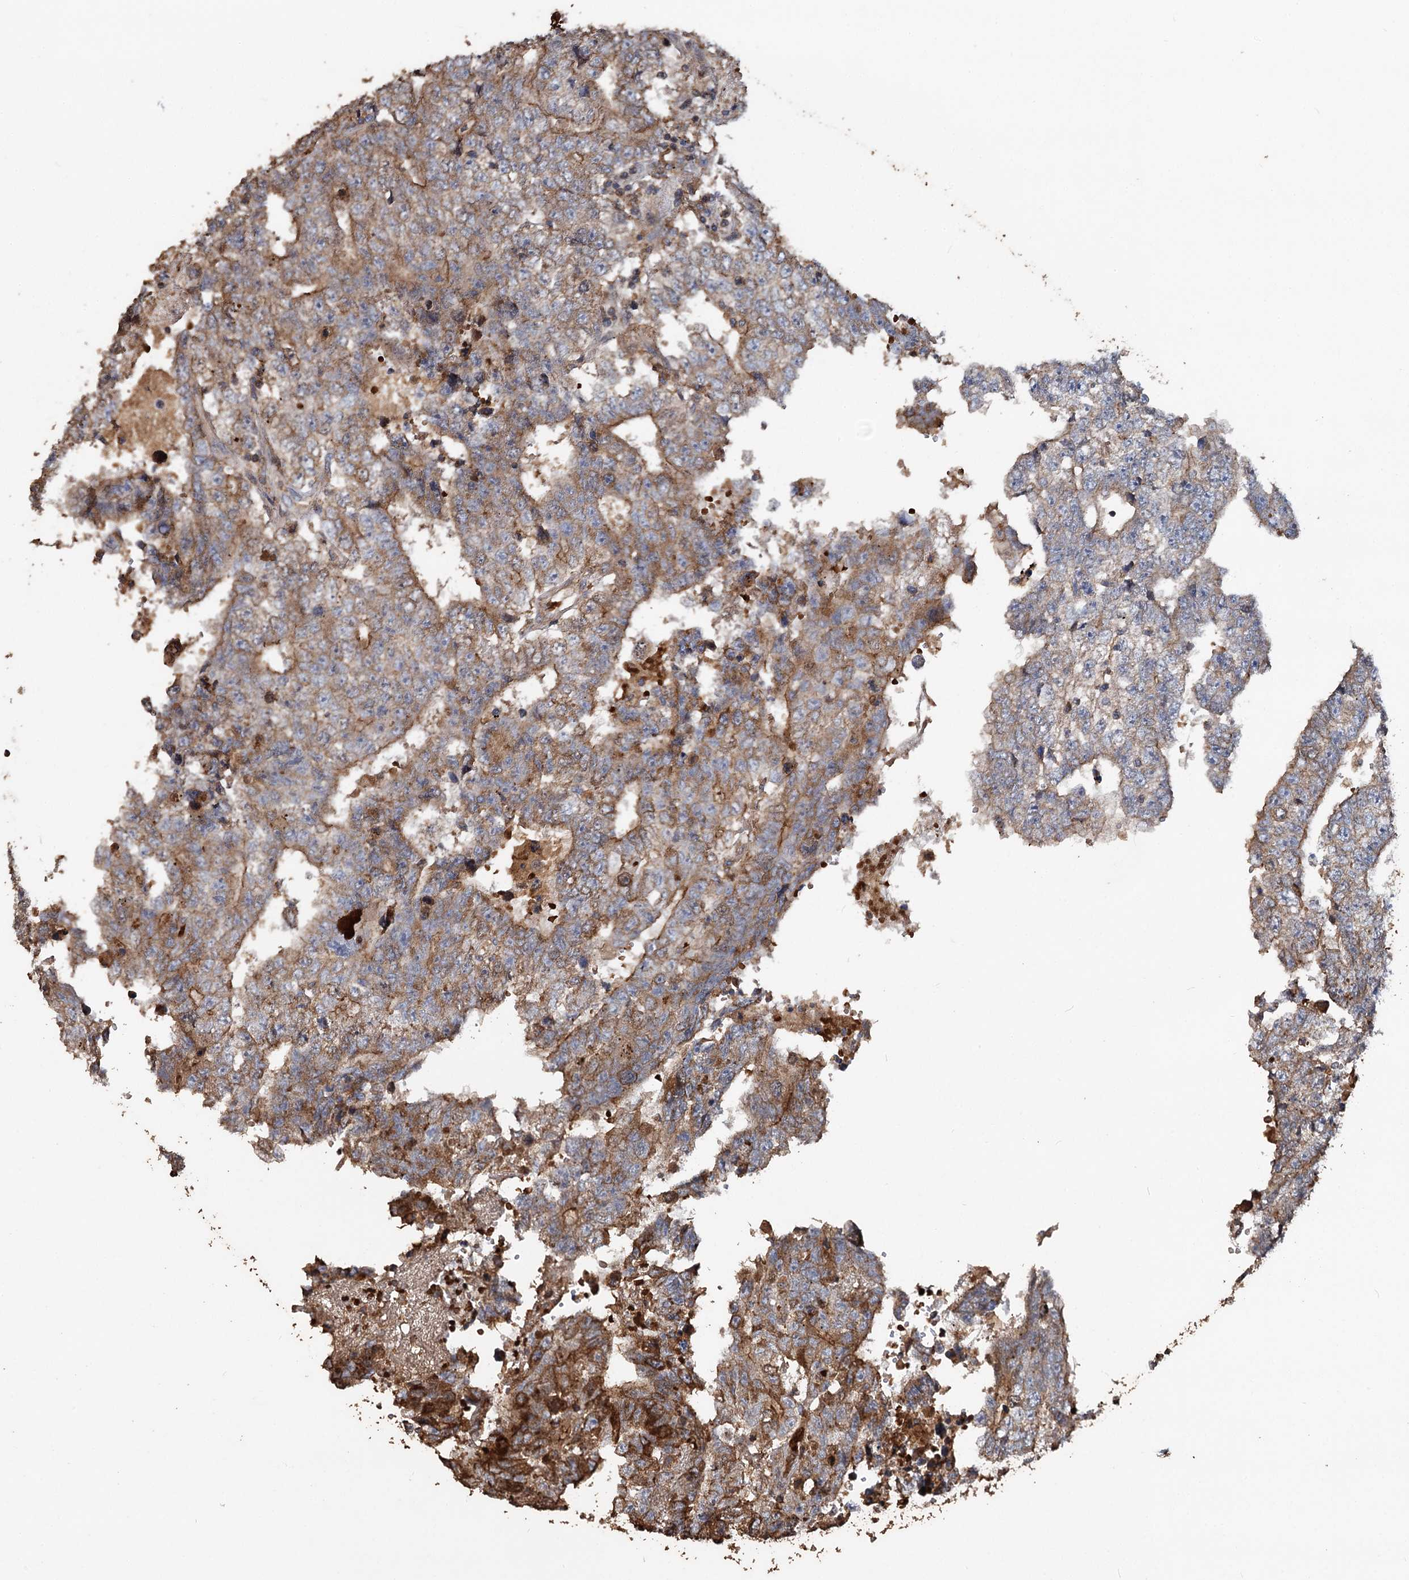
{"staining": {"intensity": "moderate", "quantity": ">75%", "location": "cytoplasmic/membranous"}, "tissue": "testis cancer", "cell_type": "Tumor cells", "image_type": "cancer", "snomed": [{"axis": "morphology", "description": "Carcinoma, Embryonal, NOS"}, {"axis": "topography", "description": "Testis"}], "caption": "Testis cancer stained with DAB (3,3'-diaminobenzidine) immunohistochemistry (IHC) exhibits medium levels of moderate cytoplasmic/membranous positivity in about >75% of tumor cells.", "gene": "NOTCH2NLA", "patient": {"sex": "male", "age": 25}}